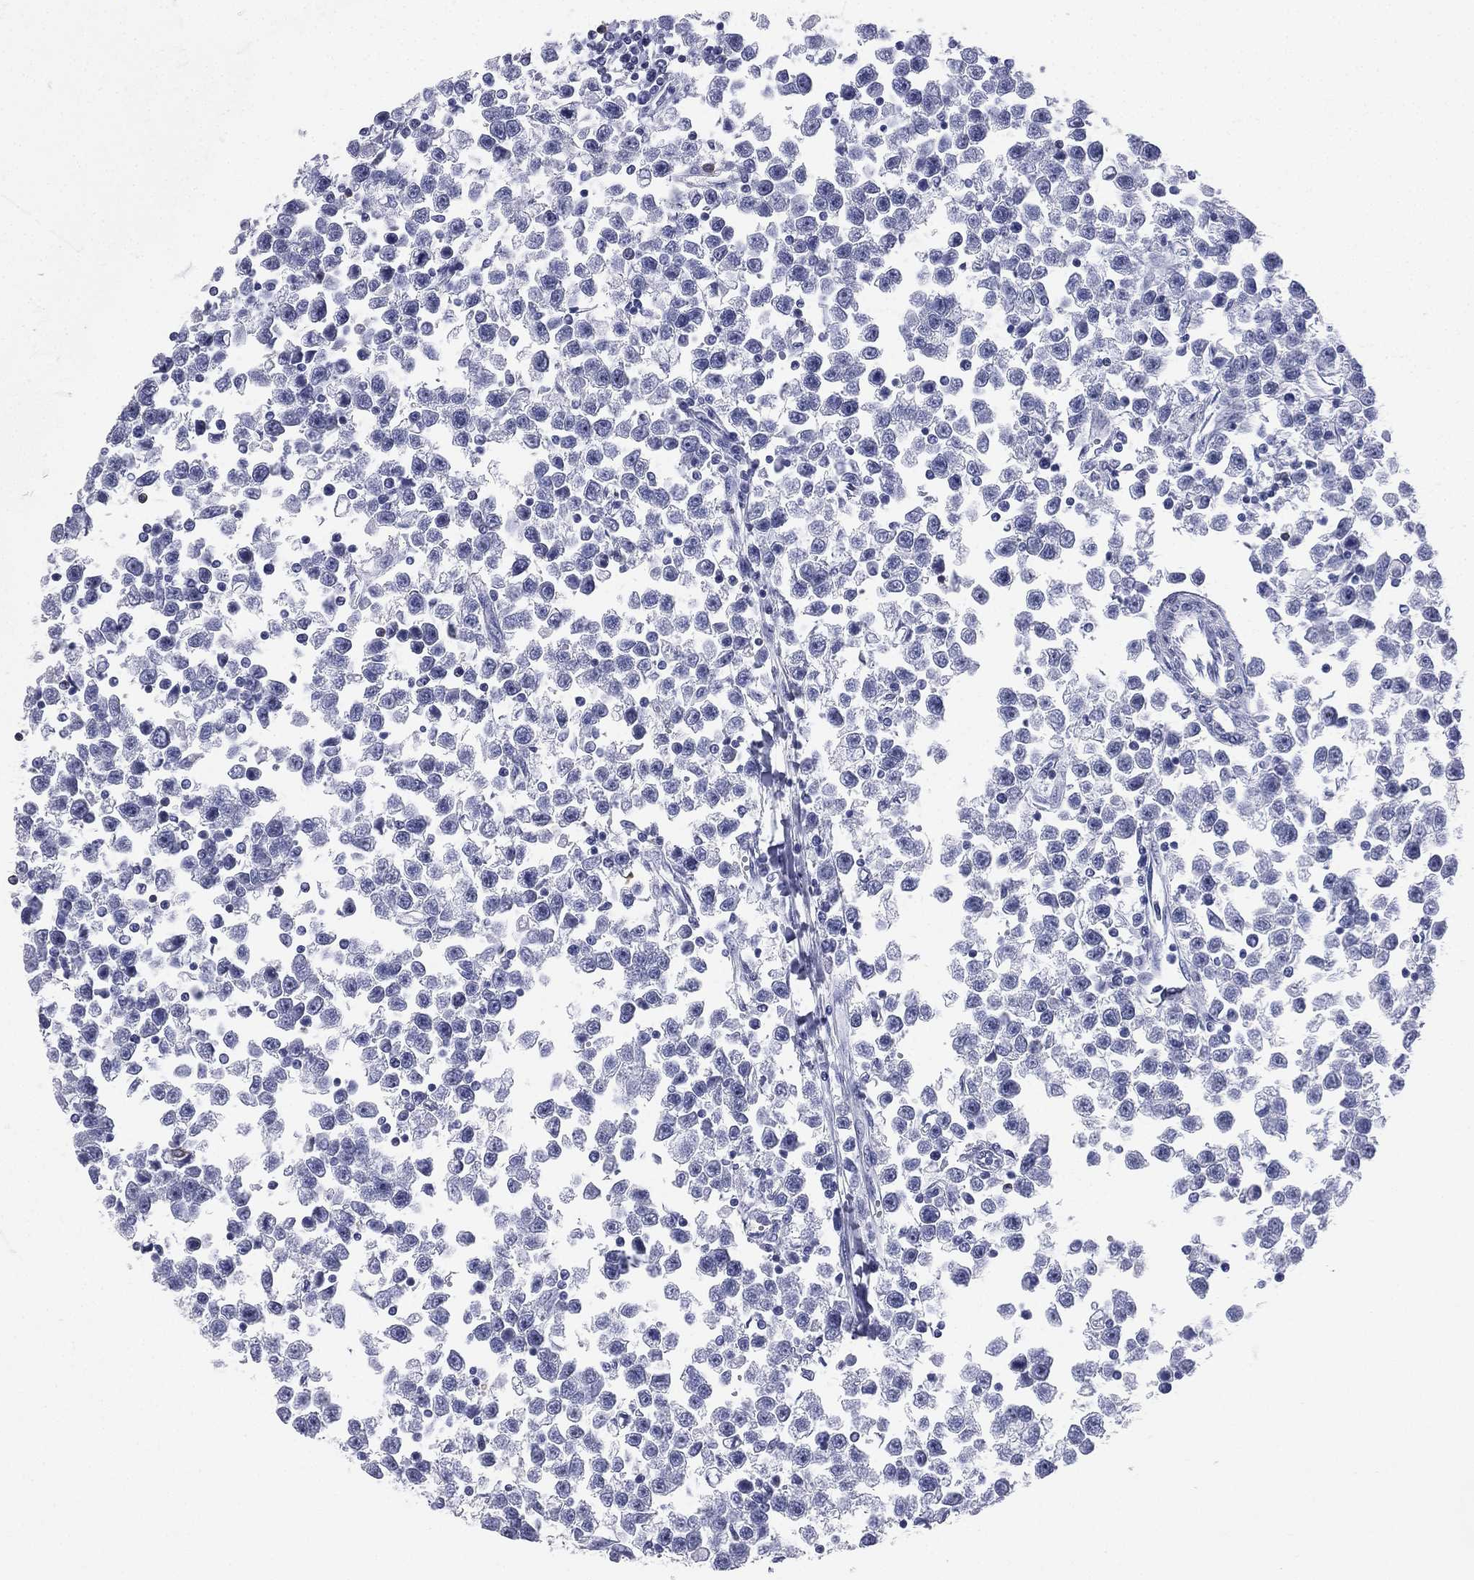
{"staining": {"intensity": "negative", "quantity": "none", "location": "none"}, "tissue": "testis cancer", "cell_type": "Tumor cells", "image_type": "cancer", "snomed": [{"axis": "morphology", "description": "Seminoma, NOS"}, {"axis": "topography", "description": "Testis"}], "caption": "A histopathology image of testis seminoma stained for a protein demonstrates no brown staining in tumor cells.", "gene": "CD22", "patient": {"sex": "male", "age": 34}}